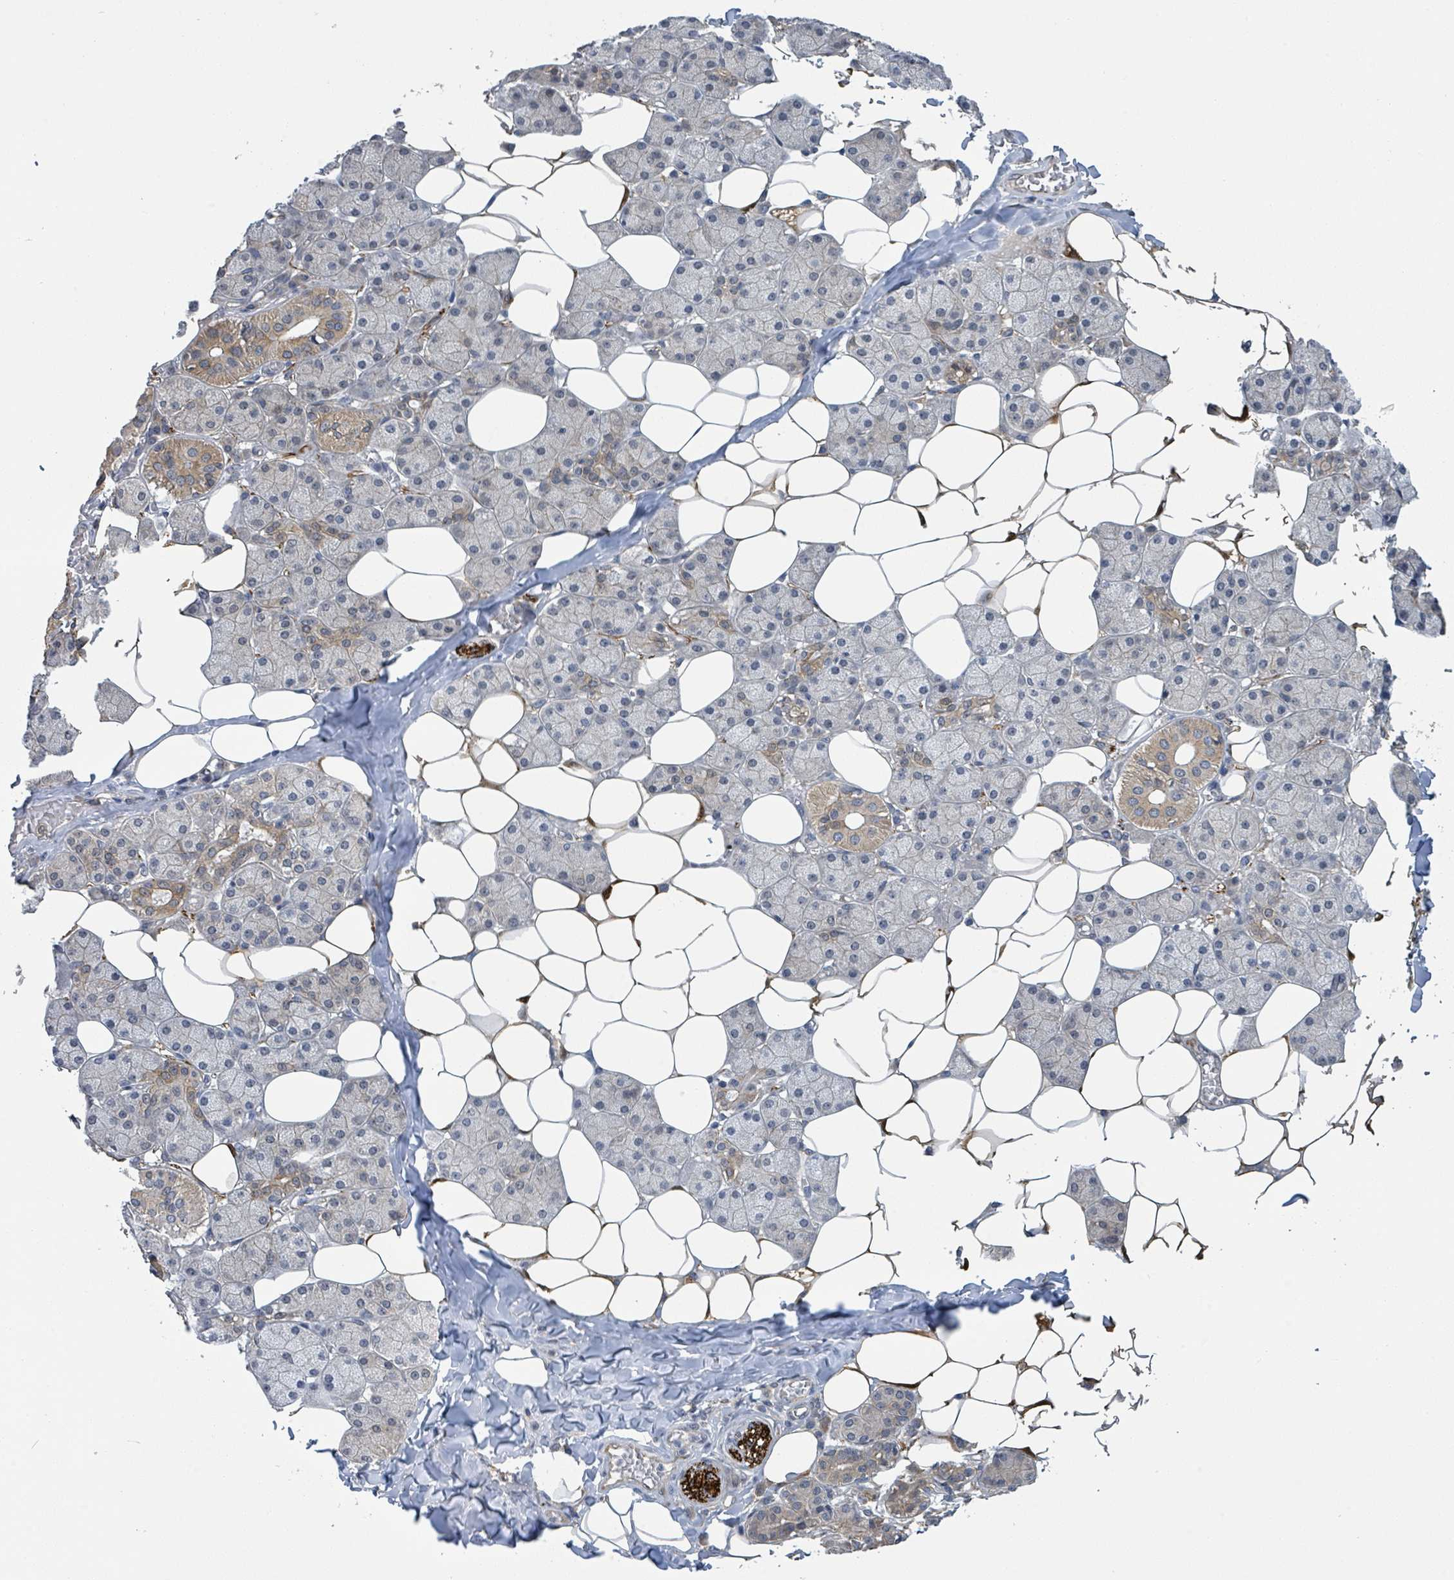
{"staining": {"intensity": "moderate", "quantity": "<25%", "location": "cytoplasmic/membranous"}, "tissue": "salivary gland", "cell_type": "Glandular cells", "image_type": "normal", "snomed": [{"axis": "morphology", "description": "Normal tissue, NOS"}, {"axis": "topography", "description": "Salivary gland"}], "caption": "Protein positivity by IHC demonstrates moderate cytoplasmic/membranous staining in about <25% of glandular cells in normal salivary gland. The staining is performed using DAB (3,3'-diaminobenzidine) brown chromogen to label protein expression. The nuclei are counter-stained blue using hematoxylin.", "gene": "CCDC121", "patient": {"sex": "female", "age": 33}}